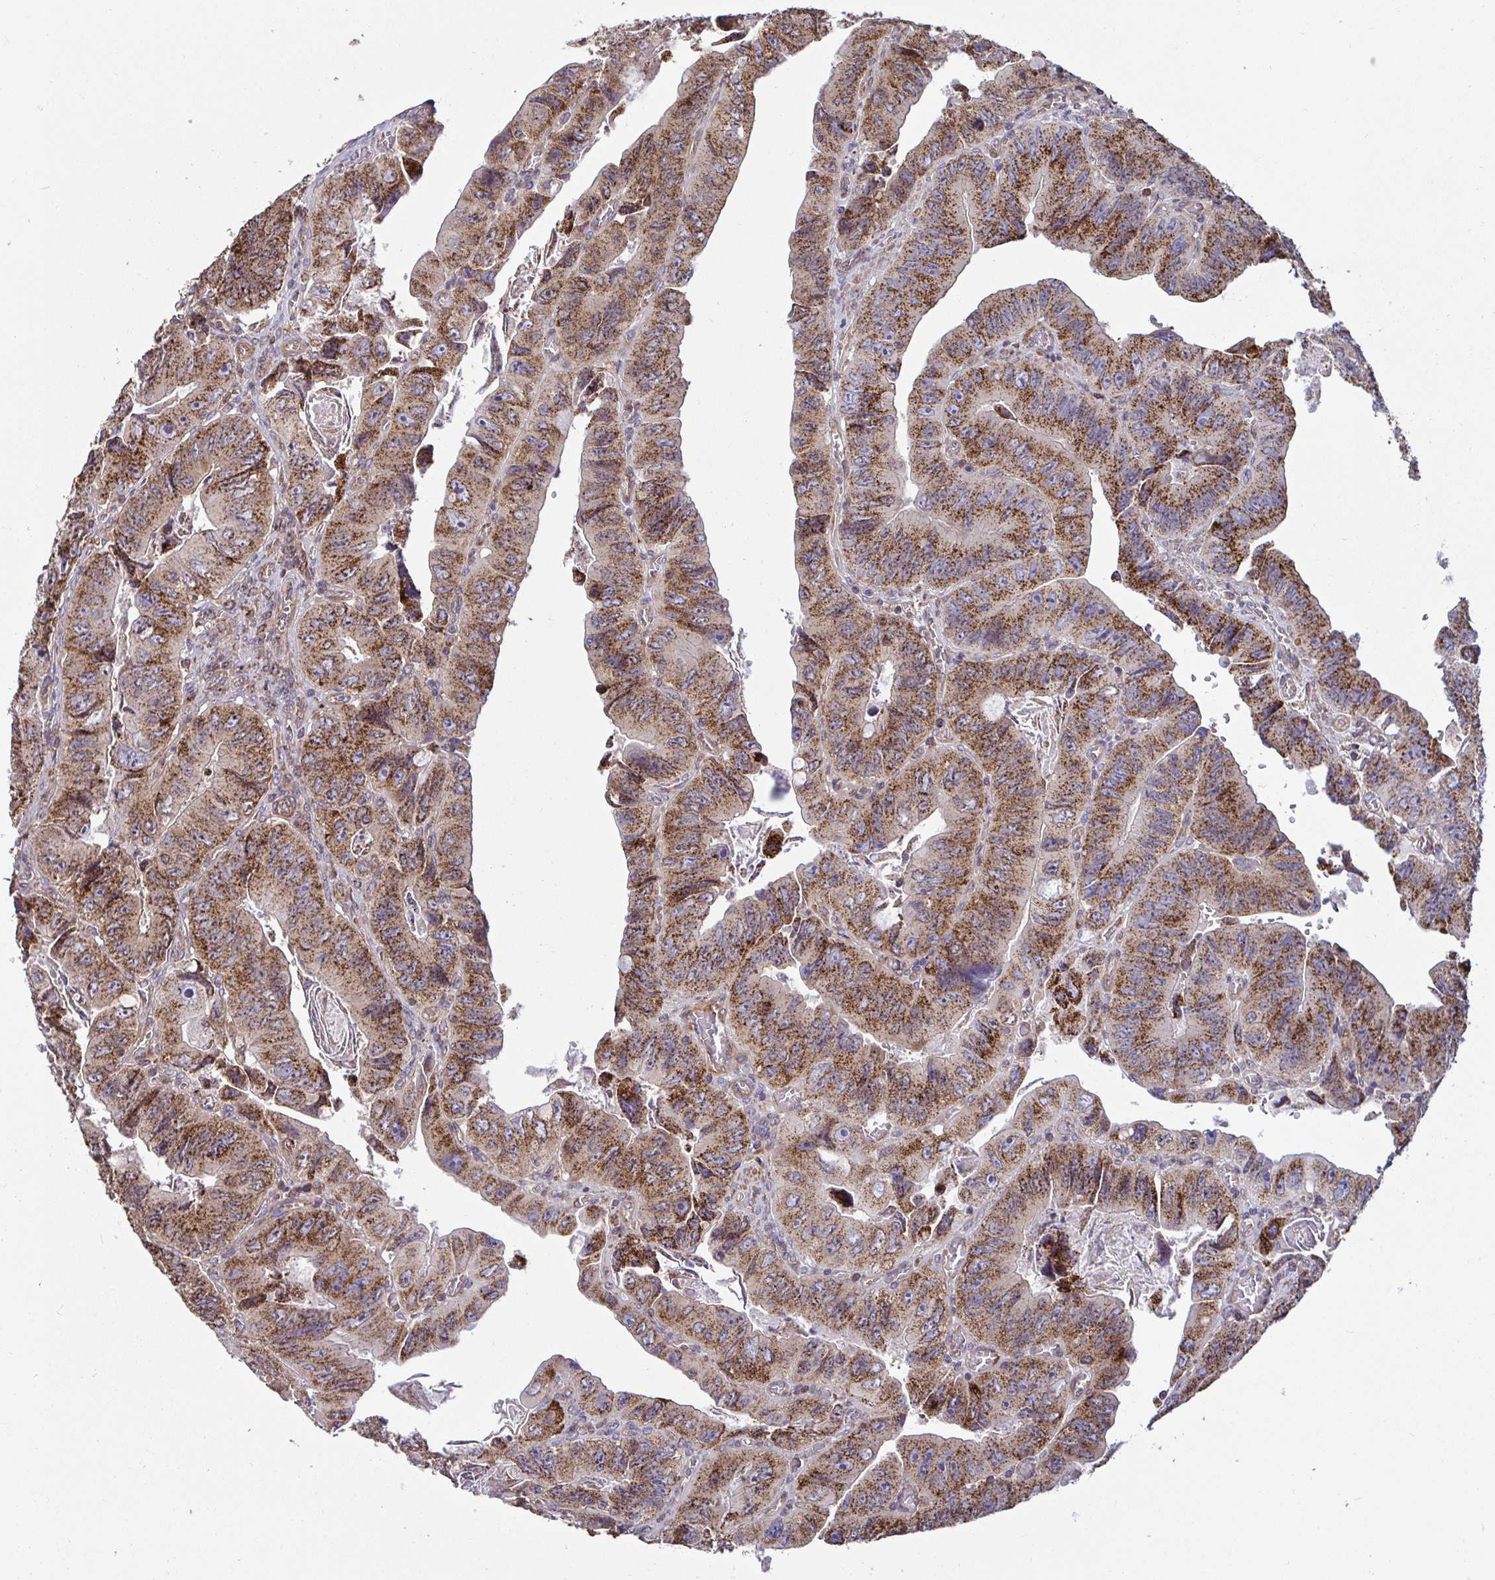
{"staining": {"intensity": "strong", "quantity": ">75%", "location": "cytoplasmic/membranous"}, "tissue": "colorectal cancer", "cell_type": "Tumor cells", "image_type": "cancer", "snomed": [{"axis": "morphology", "description": "Adenocarcinoma, NOS"}, {"axis": "topography", "description": "Colon"}], "caption": "High-power microscopy captured an immunohistochemistry micrograph of colorectal adenocarcinoma, revealing strong cytoplasmic/membranous expression in about >75% of tumor cells. (Stains: DAB in brown, nuclei in blue, Microscopy: brightfield microscopy at high magnification).", "gene": "SPRY1", "patient": {"sex": "female", "age": 84}}